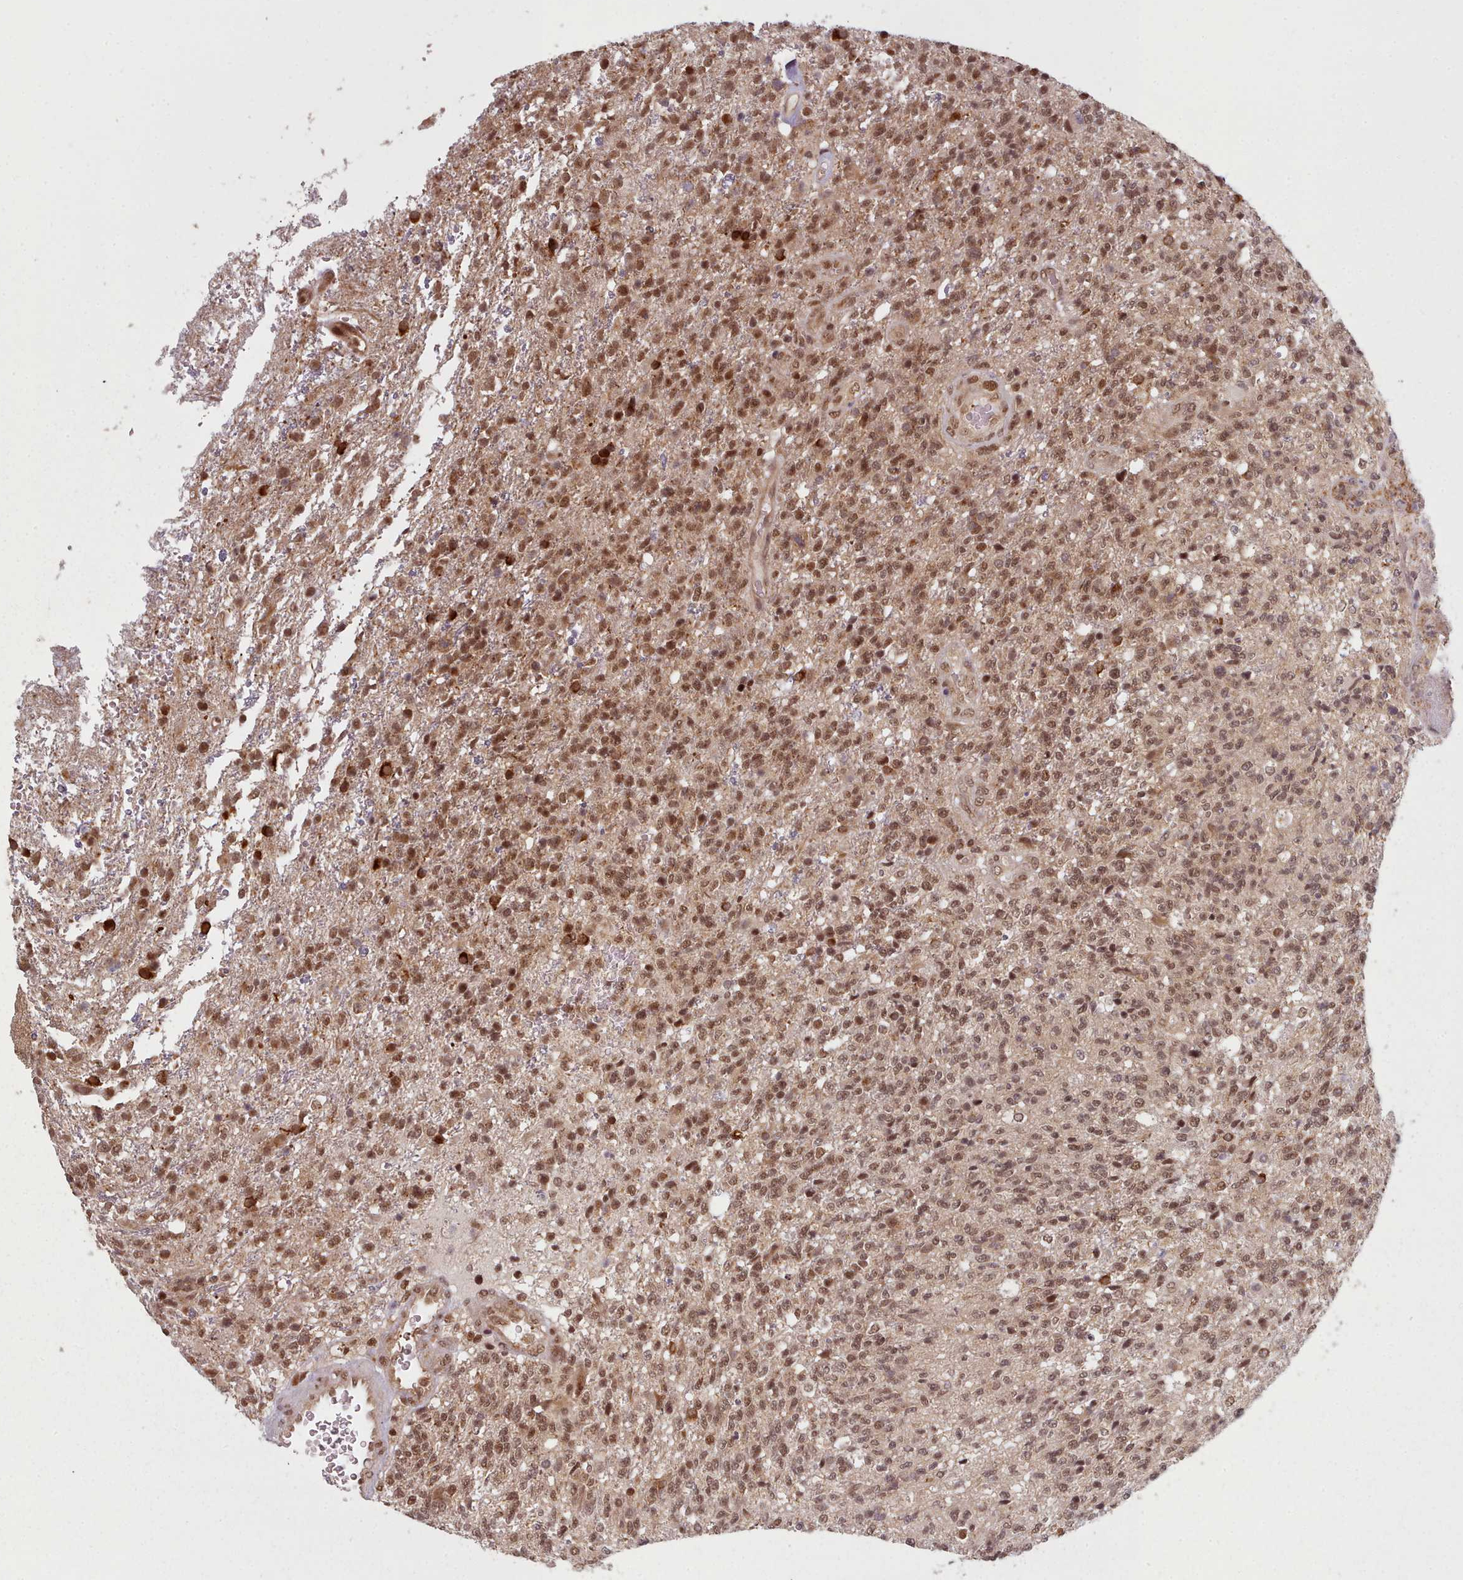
{"staining": {"intensity": "moderate", "quantity": ">75%", "location": "nuclear"}, "tissue": "glioma", "cell_type": "Tumor cells", "image_type": "cancer", "snomed": [{"axis": "morphology", "description": "Glioma, malignant, High grade"}, {"axis": "topography", "description": "Brain"}], "caption": "A high-resolution image shows immunohistochemistry staining of malignant glioma (high-grade), which displays moderate nuclear expression in approximately >75% of tumor cells. (Brightfield microscopy of DAB IHC at high magnification).", "gene": "DHX8", "patient": {"sex": "male", "age": 56}}